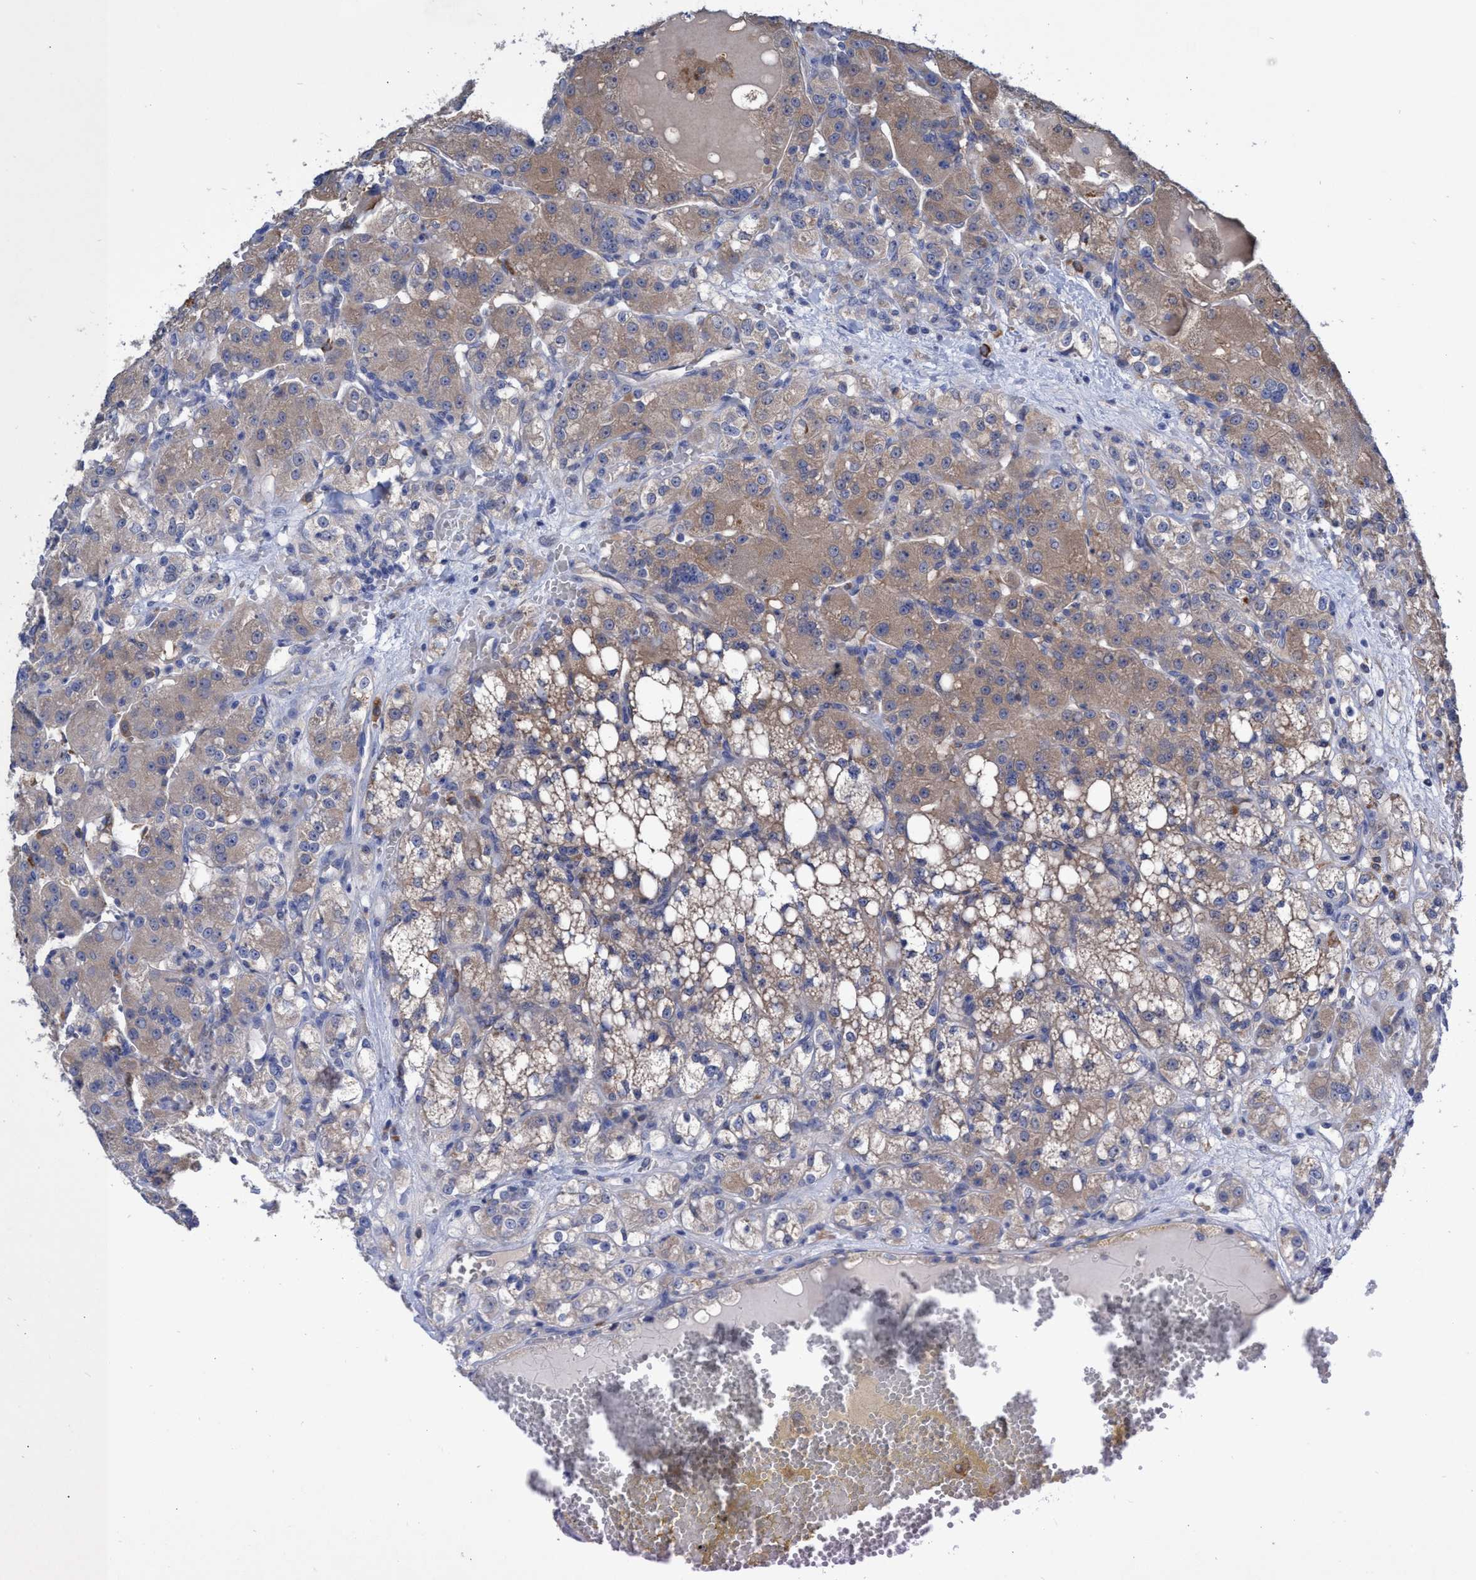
{"staining": {"intensity": "weak", "quantity": ">75%", "location": "cytoplasmic/membranous"}, "tissue": "renal cancer", "cell_type": "Tumor cells", "image_type": "cancer", "snomed": [{"axis": "morphology", "description": "Normal tissue, NOS"}, {"axis": "morphology", "description": "Adenocarcinoma, NOS"}, {"axis": "topography", "description": "Kidney"}], "caption": "Tumor cells exhibit low levels of weak cytoplasmic/membranous positivity in approximately >75% of cells in adenocarcinoma (renal).", "gene": "SVEP1", "patient": {"sex": "male", "age": 61}}